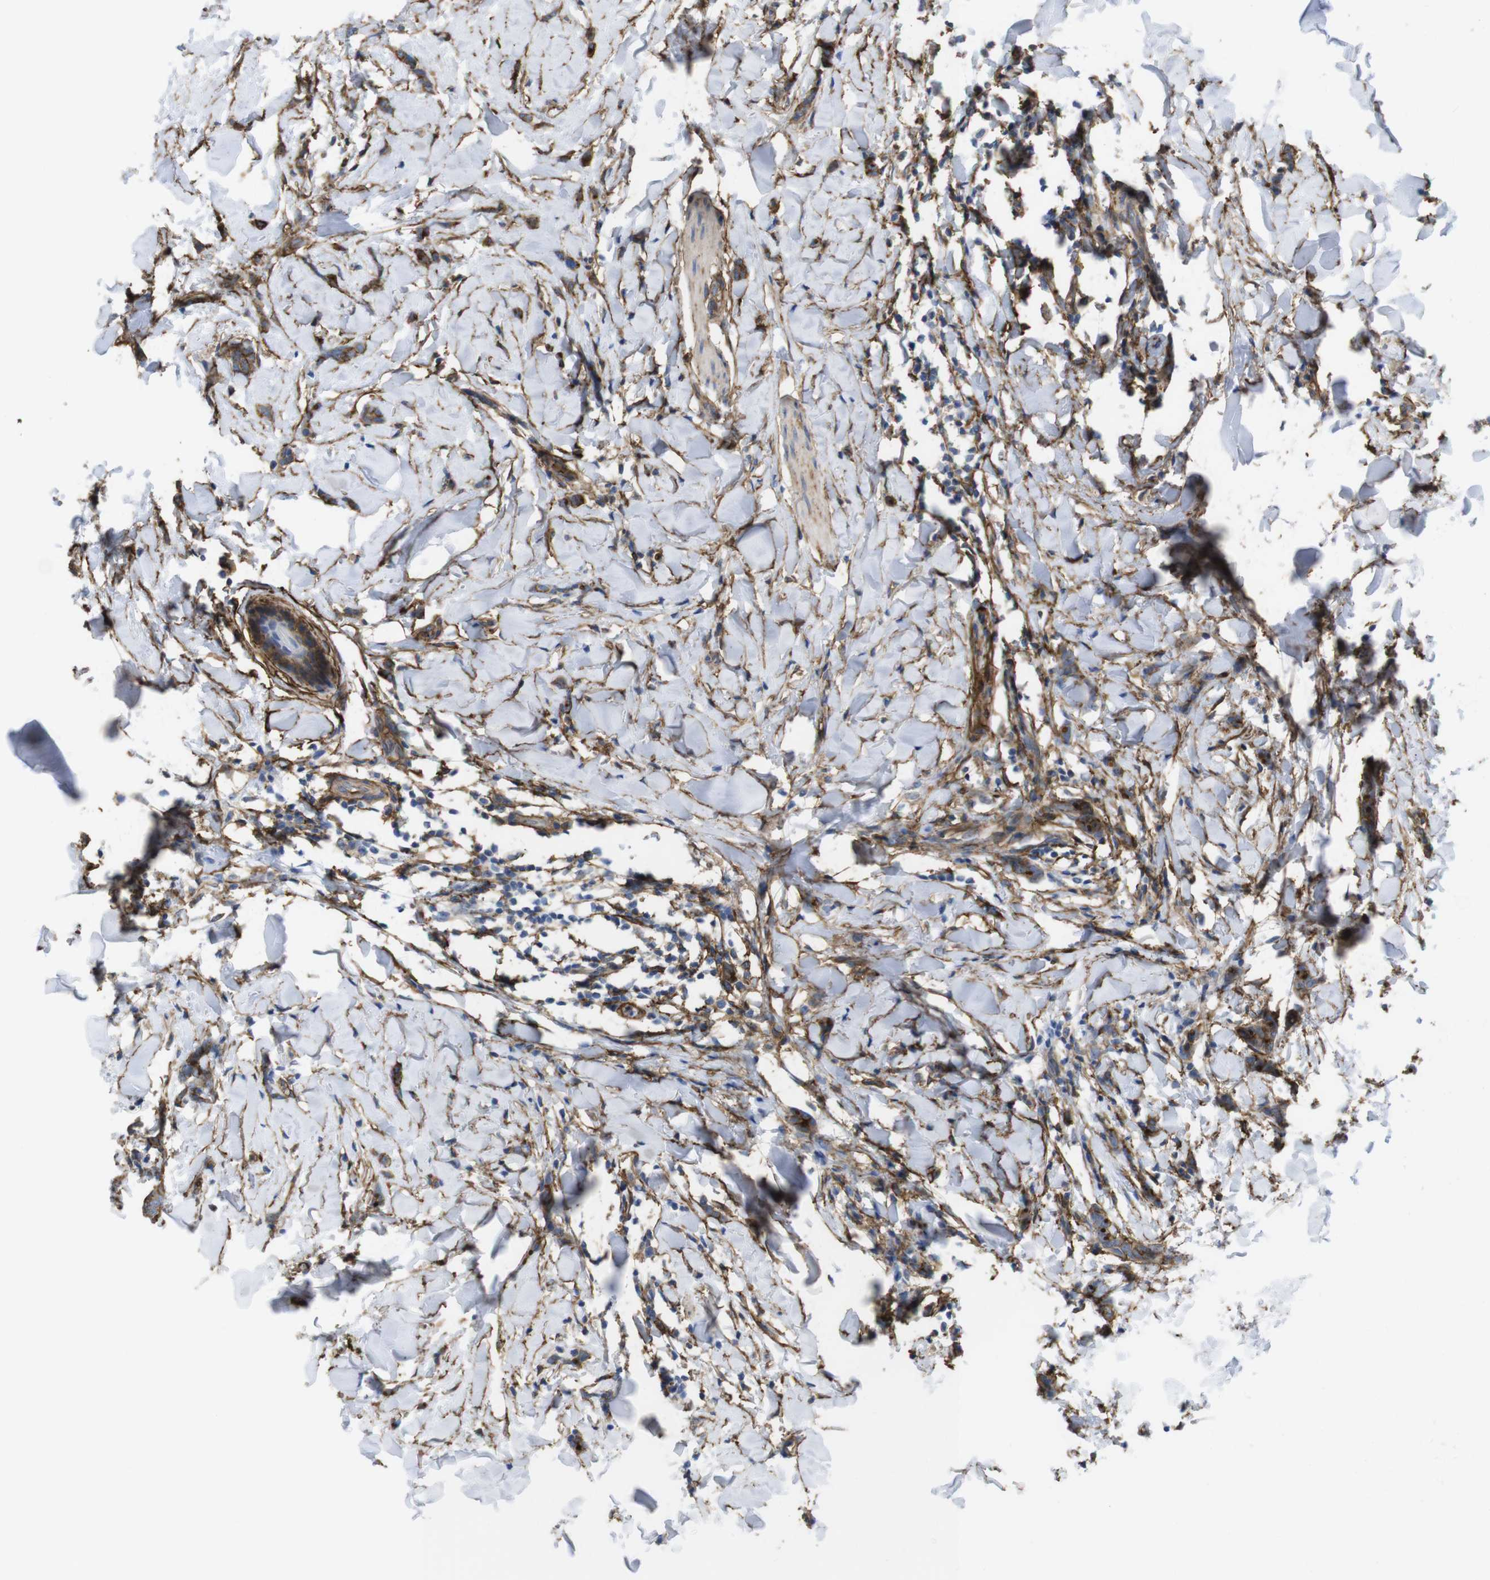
{"staining": {"intensity": "moderate", "quantity": ">75%", "location": "cytoplasmic/membranous"}, "tissue": "breast cancer", "cell_type": "Tumor cells", "image_type": "cancer", "snomed": [{"axis": "morphology", "description": "Lobular carcinoma"}, {"axis": "topography", "description": "Skin"}, {"axis": "topography", "description": "Breast"}], "caption": "A brown stain highlights moderate cytoplasmic/membranous positivity of a protein in lobular carcinoma (breast) tumor cells.", "gene": "CYBRD1", "patient": {"sex": "female", "age": 46}}